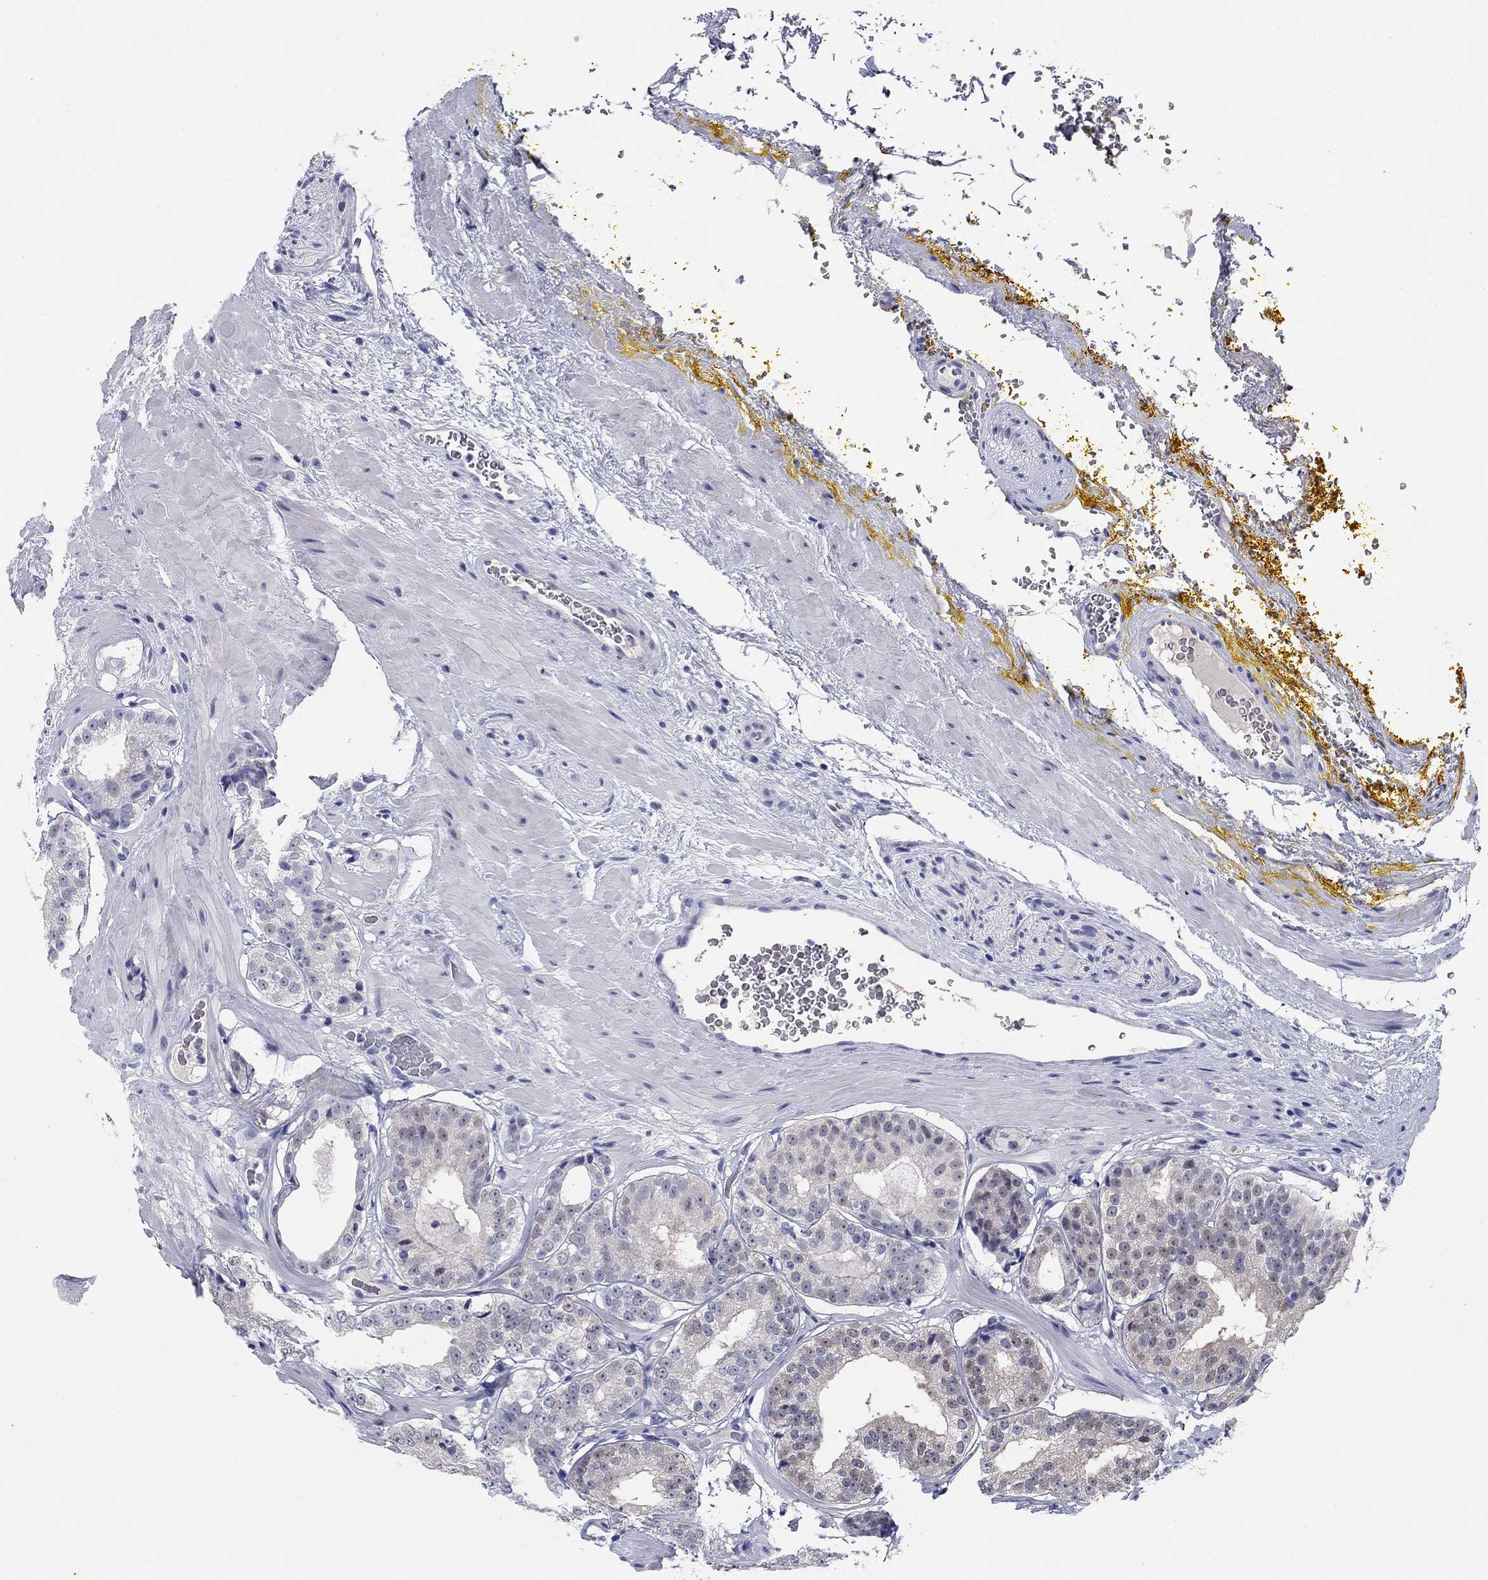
{"staining": {"intensity": "negative", "quantity": "none", "location": "none"}, "tissue": "prostate cancer", "cell_type": "Tumor cells", "image_type": "cancer", "snomed": [{"axis": "morphology", "description": "Adenocarcinoma, Low grade"}, {"axis": "topography", "description": "Prostate"}], "caption": "Prostate cancer stained for a protein using immunohistochemistry (IHC) displays no expression tumor cells.", "gene": "KCNH1", "patient": {"sex": "male", "age": 60}}